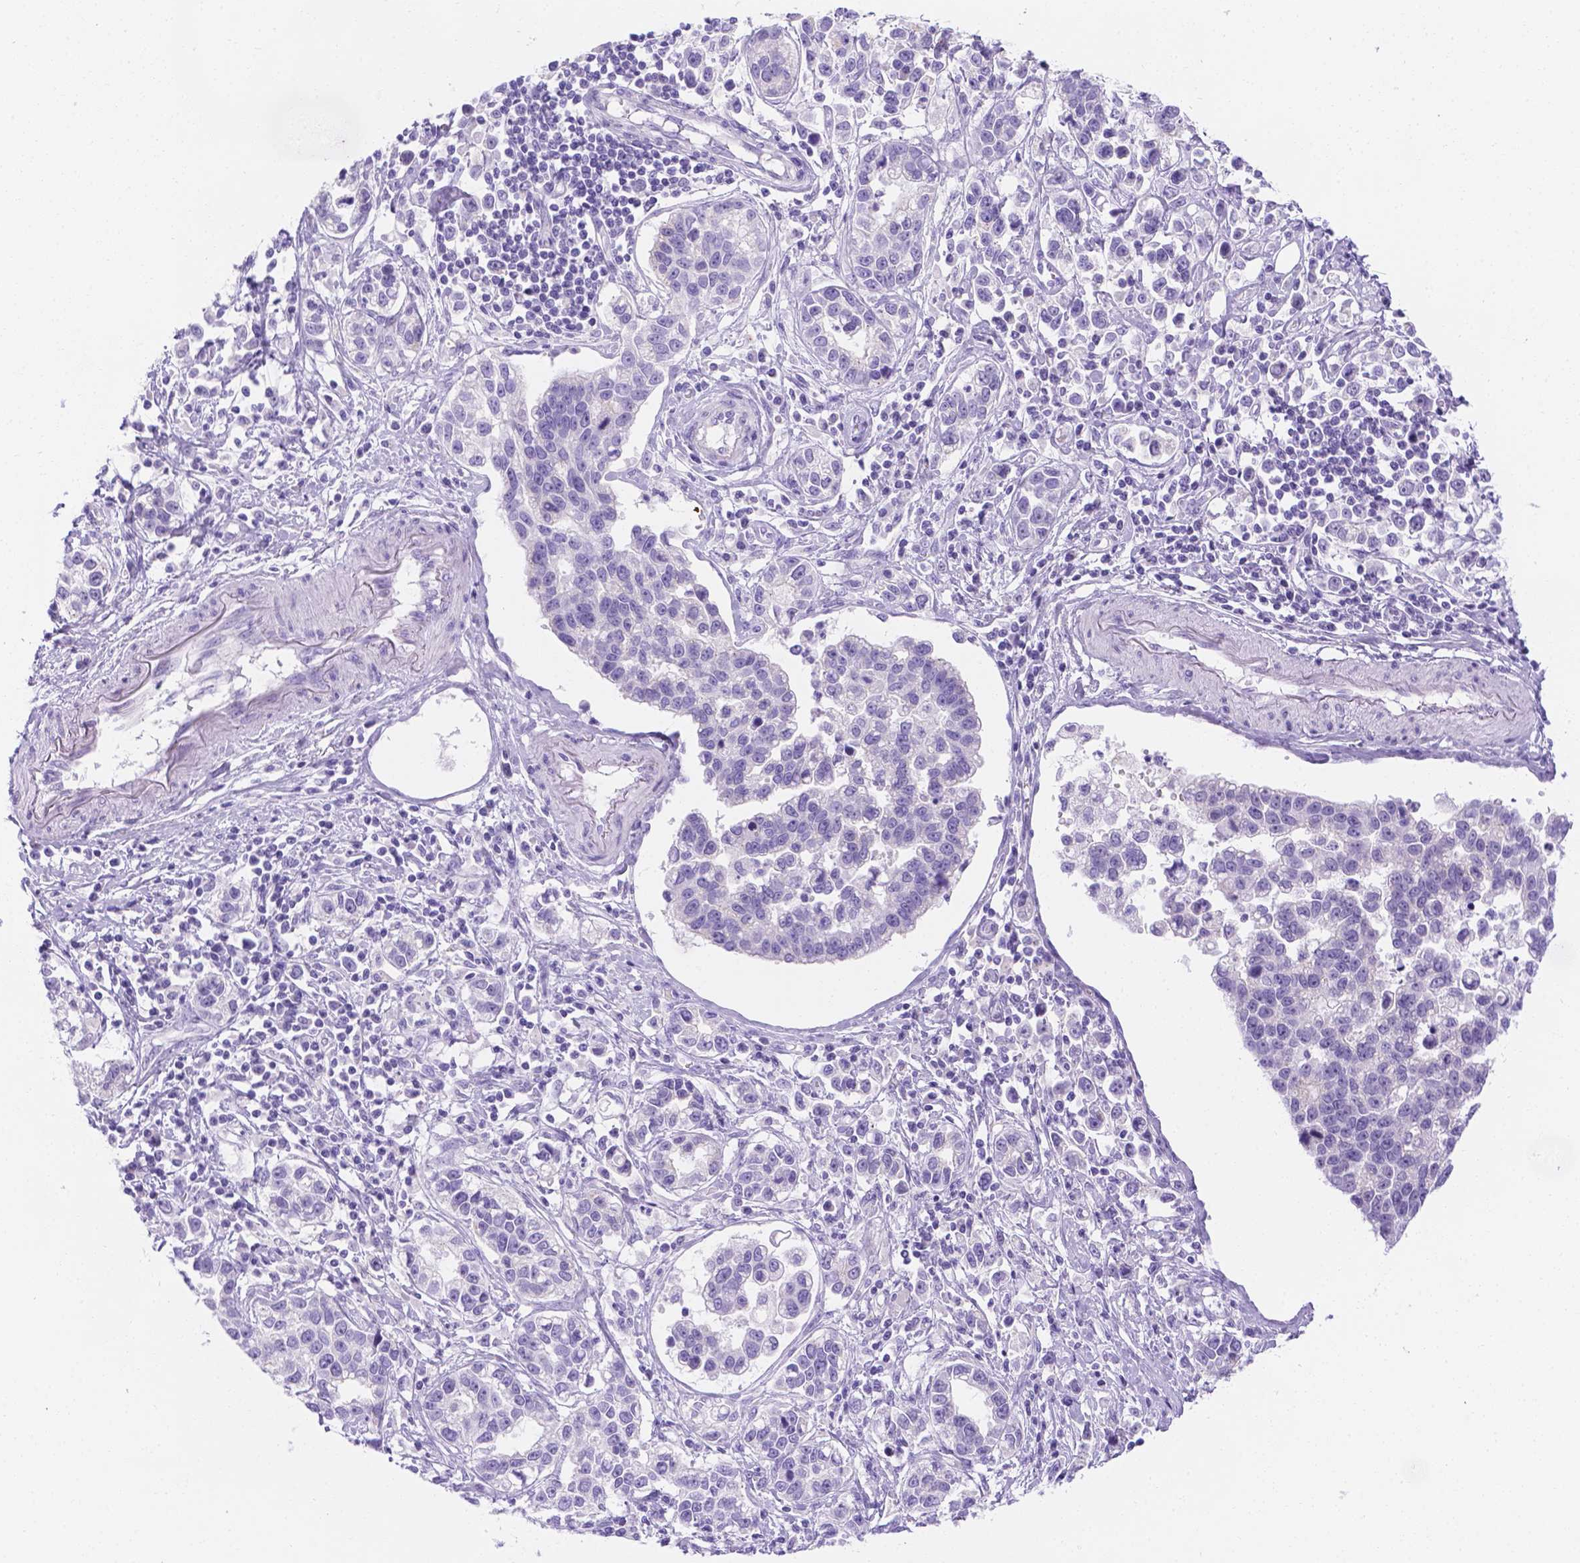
{"staining": {"intensity": "negative", "quantity": "none", "location": "none"}, "tissue": "stomach cancer", "cell_type": "Tumor cells", "image_type": "cancer", "snomed": [{"axis": "morphology", "description": "Adenocarcinoma, NOS"}, {"axis": "topography", "description": "Stomach"}], "caption": "This is a photomicrograph of IHC staining of stomach cancer (adenocarcinoma), which shows no positivity in tumor cells.", "gene": "MLN", "patient": {"sex": "male", "age": 93}}